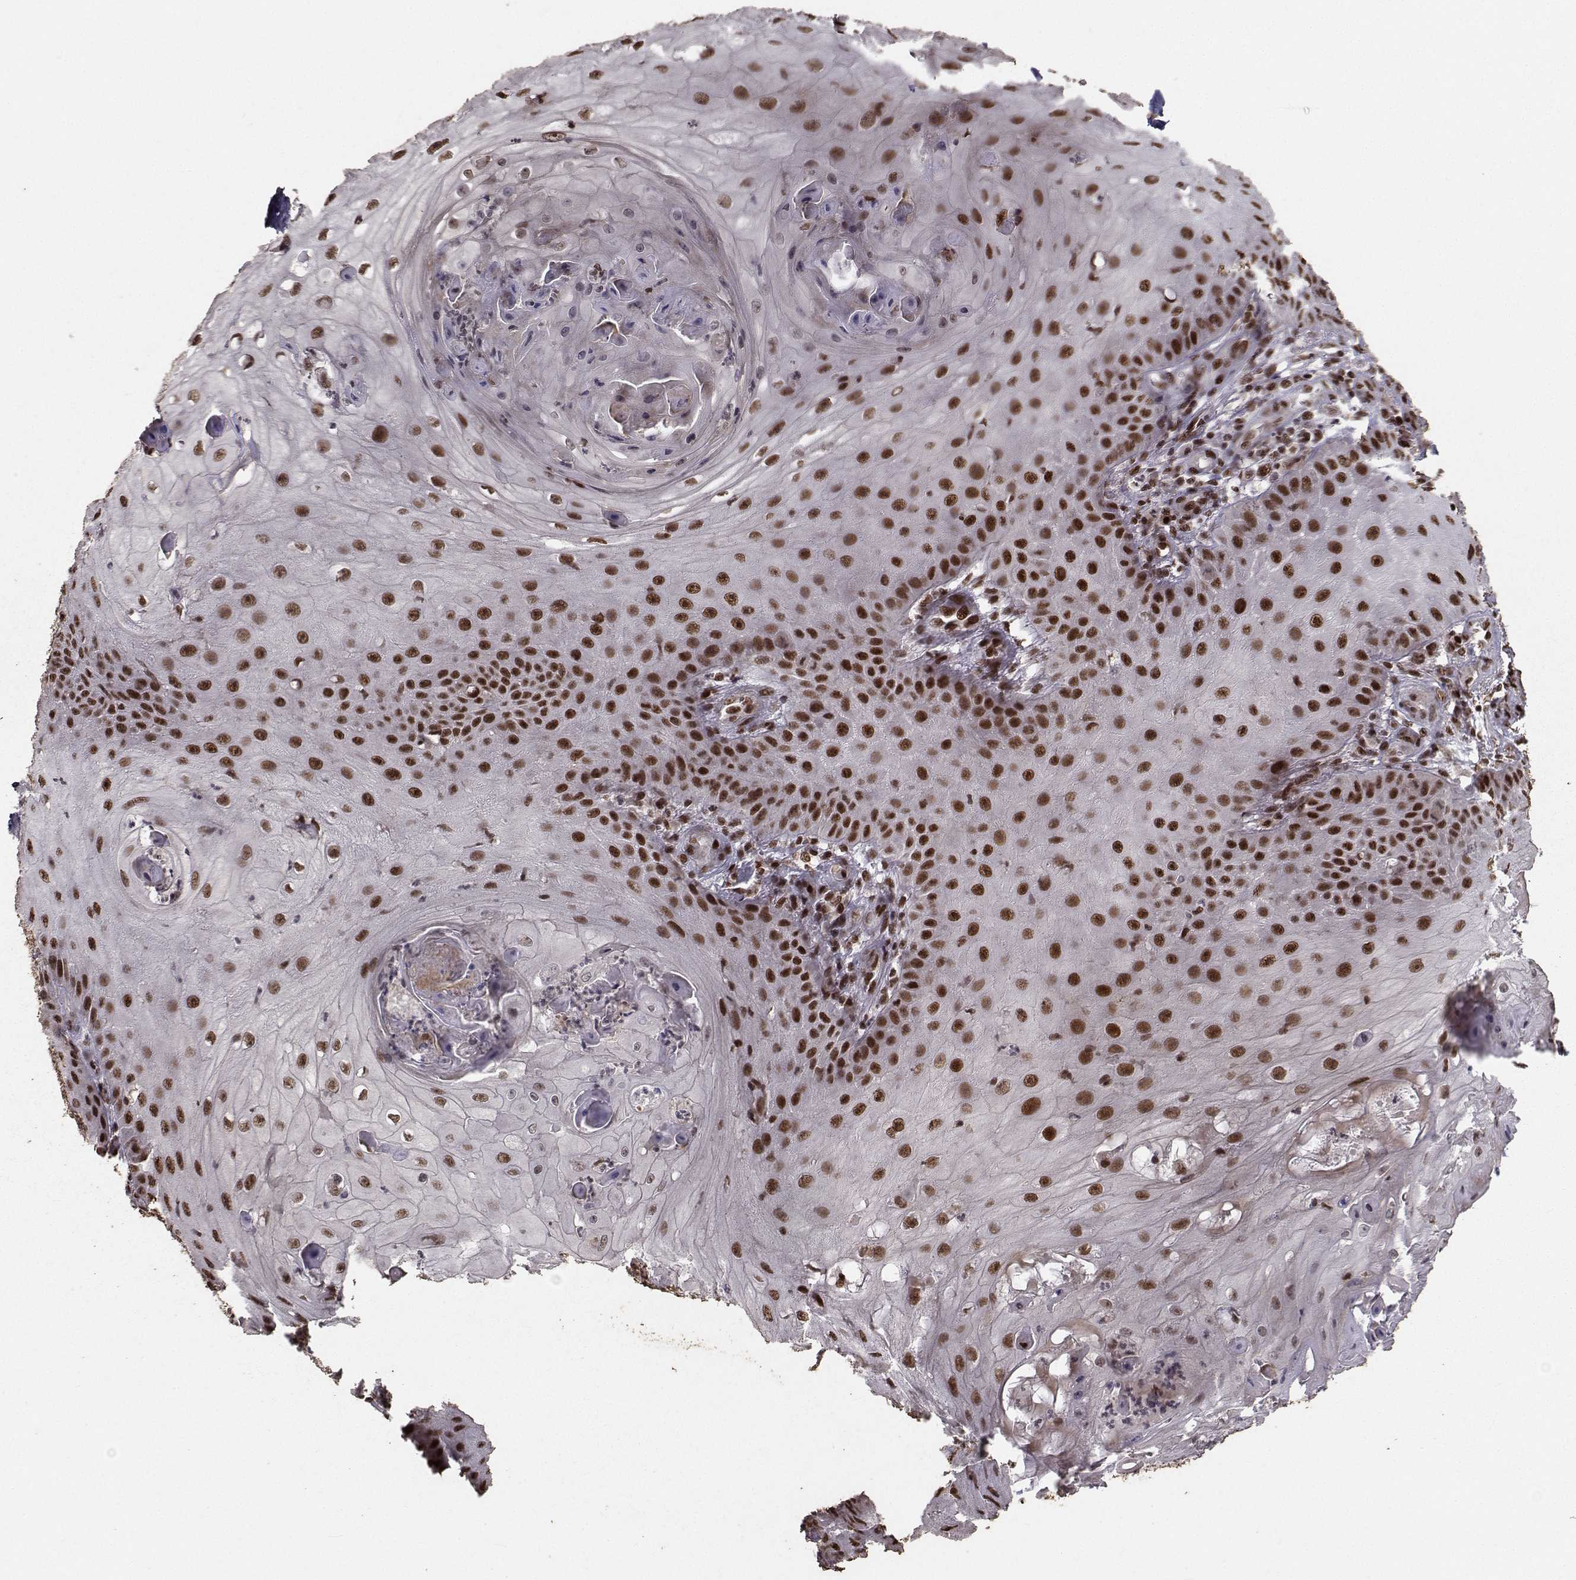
{"staining": {"intensity": "strong", "quantity": "25%-75%", "location": "nuclear"}, "tissue": "skin cancer", "cell_type": "Tumor cells", "image_type": "cancer", "snomed": [{"axis": "morphology", "description": "Squamous cell carcinoma, NOS"}, {"axis": "topography", "description": "Skin"}], "caption": "Protein analysis of skin cancer tissue reveals strong nuclear staining in approximately 25%-75% of tumor cells.", "gene": "SF1", "patient": {"sex": "male", "age": 70}}